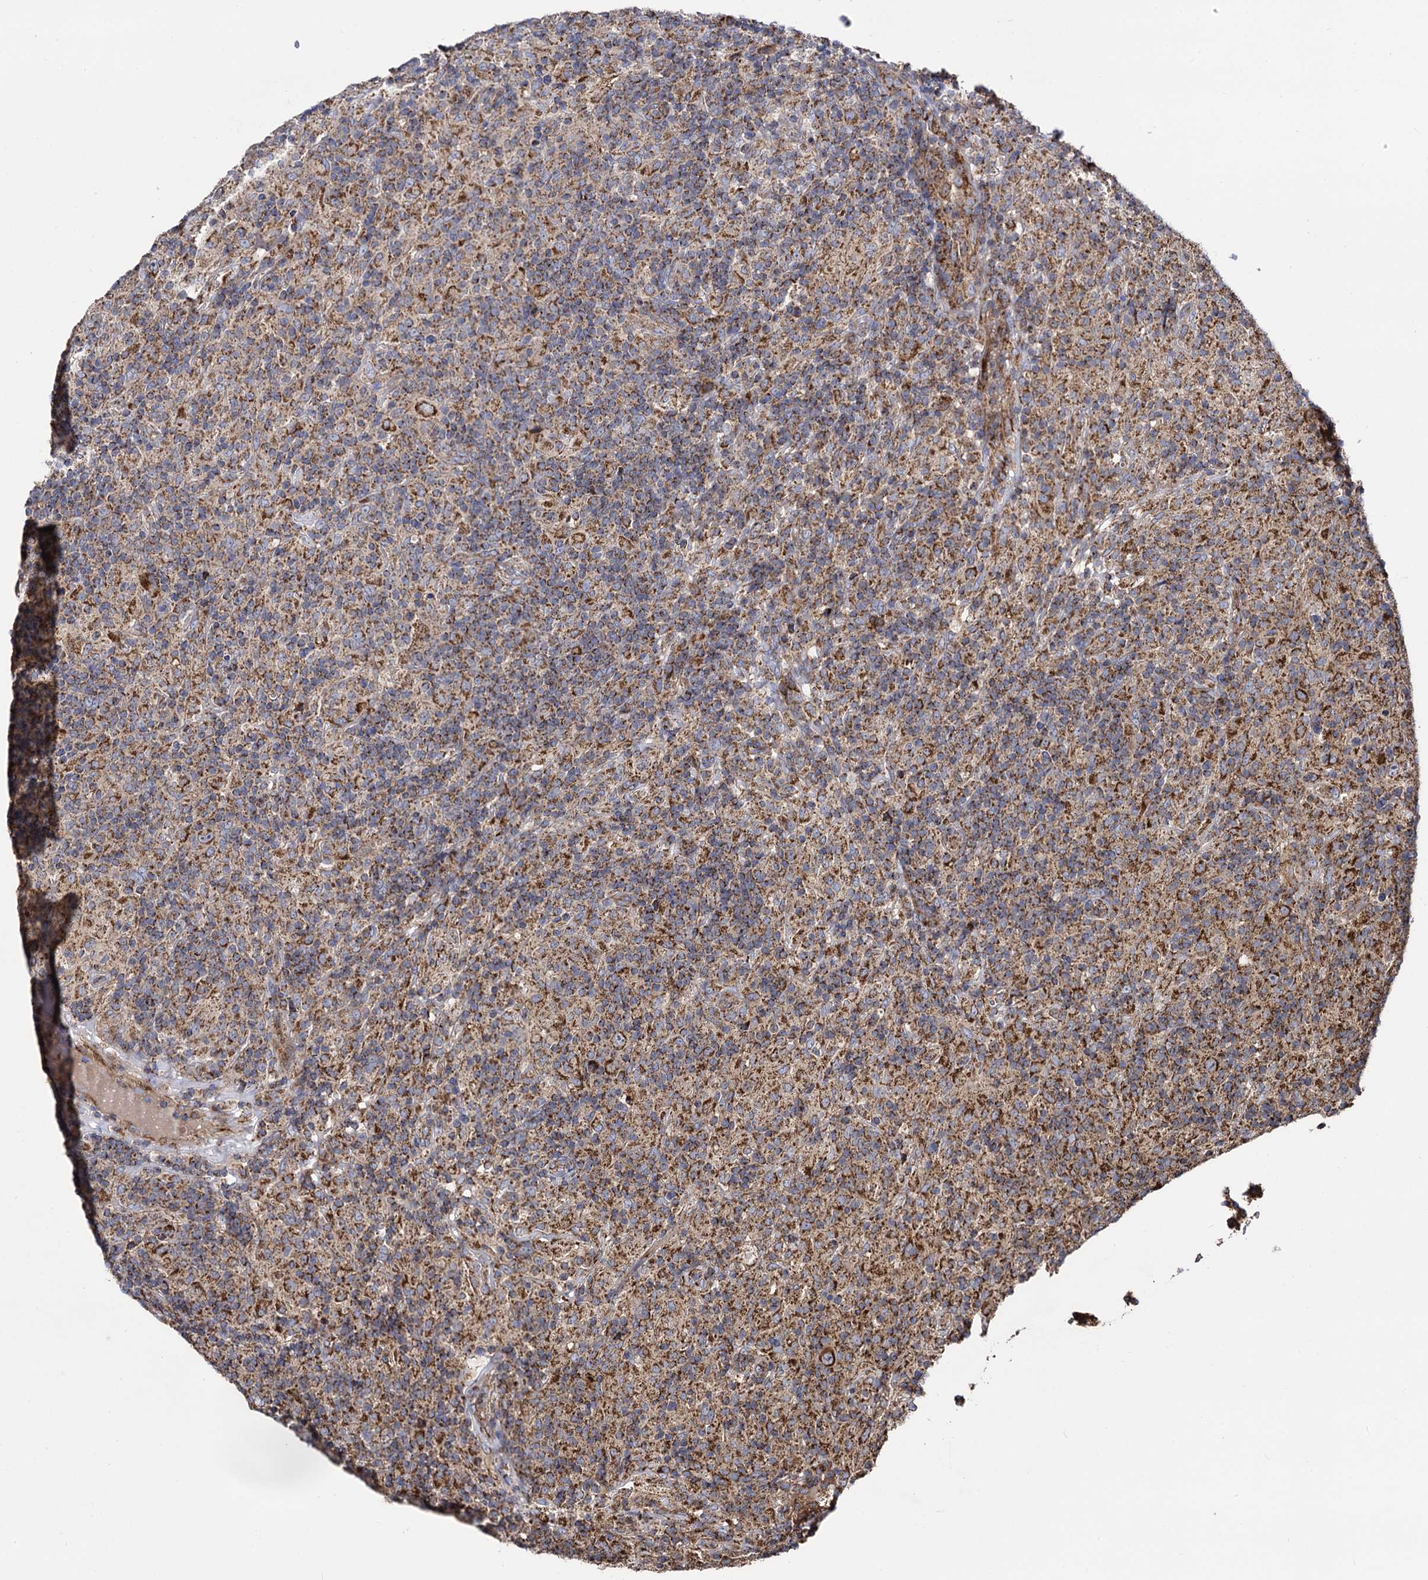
{"staining": {"intensity": "strong", "quantity": ">75%", "location": "cytoplasmic/membranous"}, "tissue": "lymphoma", "cell_type": "Tumor cells", "image_type": "cancer", "snomed": [{"axis": "morphology", "description": "Hodgkin's disease, NOS"}, {"axis": "topography", "description": "Lymph node"}], "caption": "Protein staining of lymphoma tissue displays strong cytoplasmic/membranous positivity in approximately >75% of tumor cells.", "gene": "IQCH", "patient": {"sex": "male", "age": 70}}